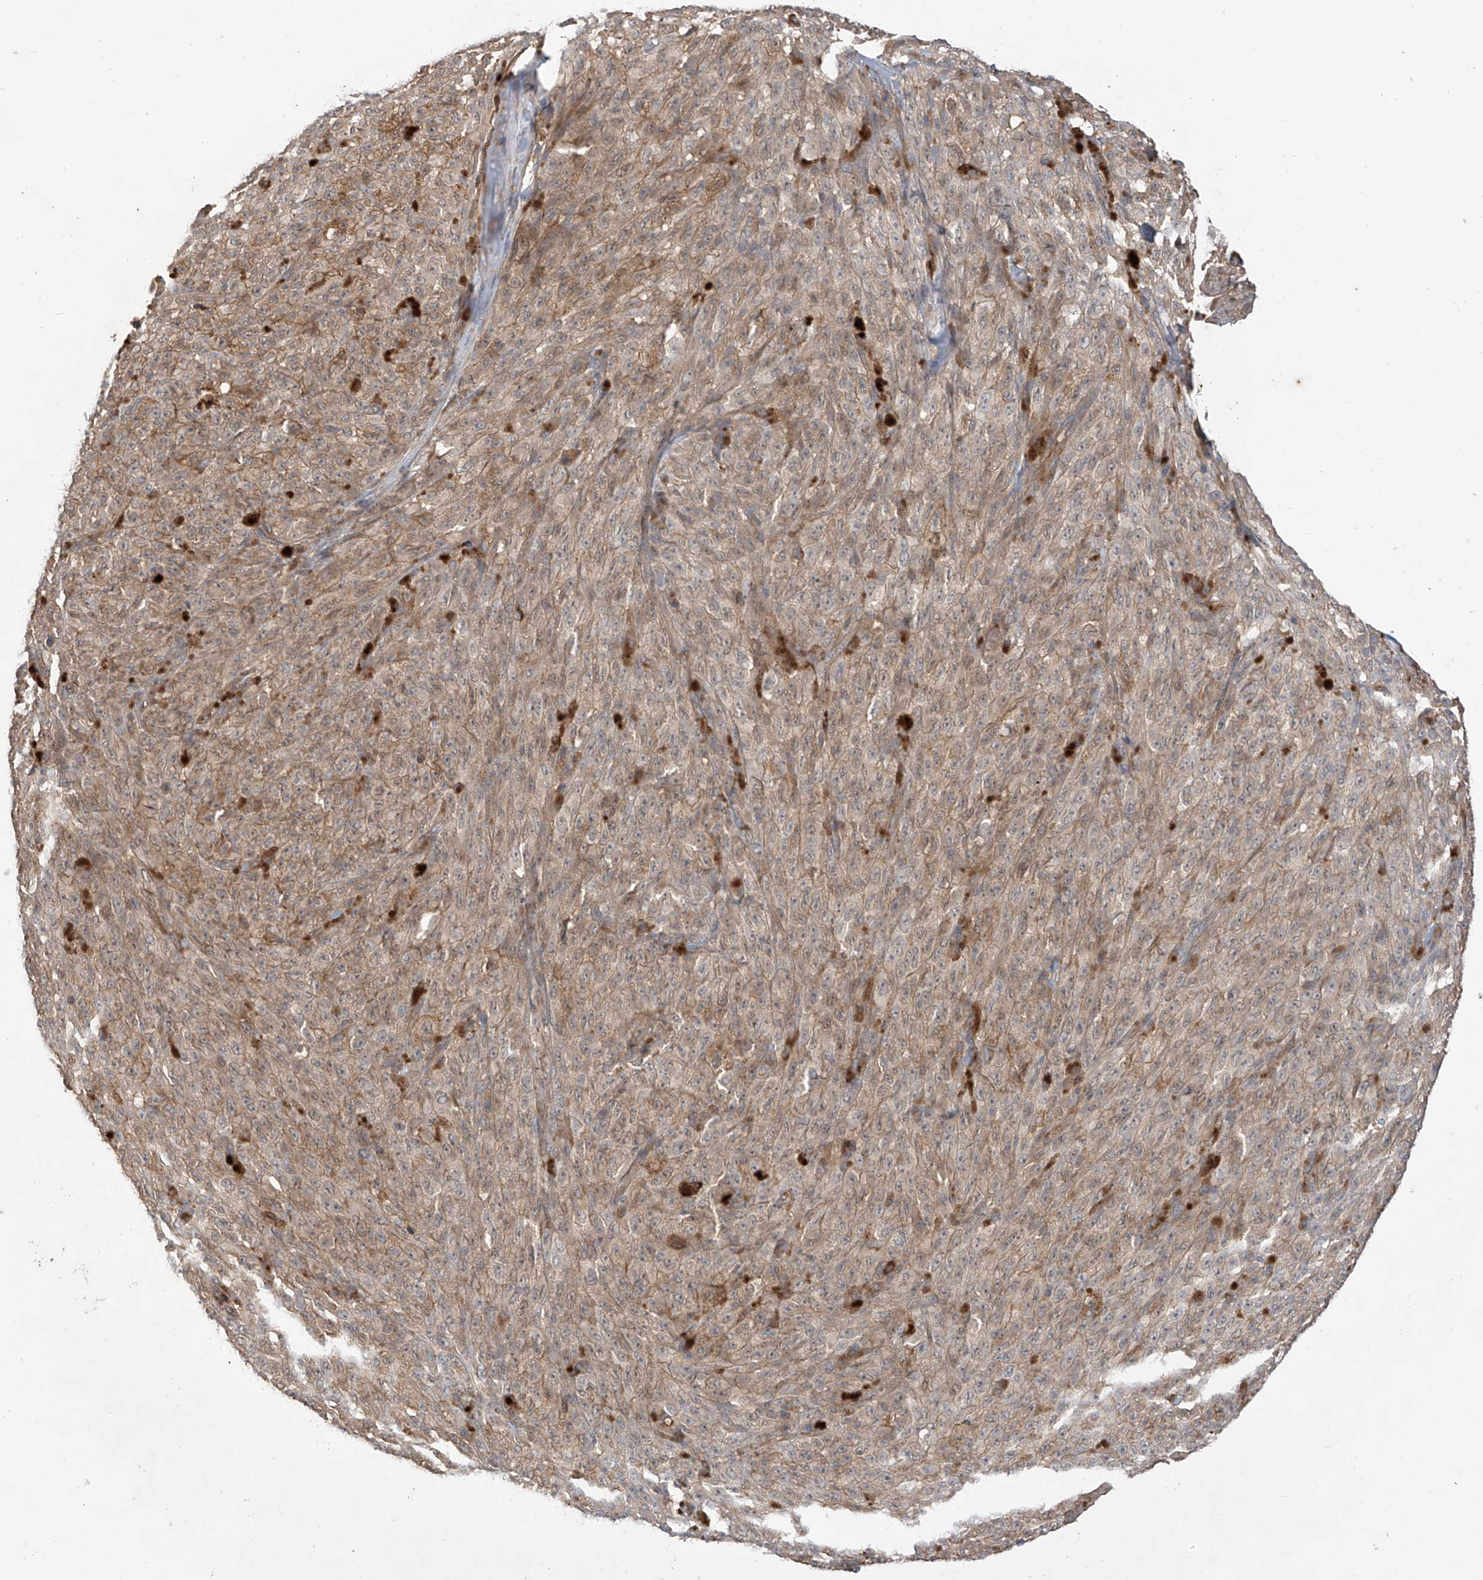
{"staining": {"intensity": "weak", "quantity": "25%-75%", "location": "cytoplasmic/membranous"}, "tissue": "melanoma", "cell_type": "Tumor cells", "image_type": "cancer", "snomed": [{"axis": "morphology", "description": "Malignant melanoma, NOS"}, {"axis": "topography", "description": "Skin"}], "caption": "Malignant melanoma was stained to show a protein in brown. There is low levels of weak cytoplasmic/membranous staining in about 25%-75% of tumor cells.", "gene": "CACNA2D4", "patient": {"sex": "female", "age": 82}}